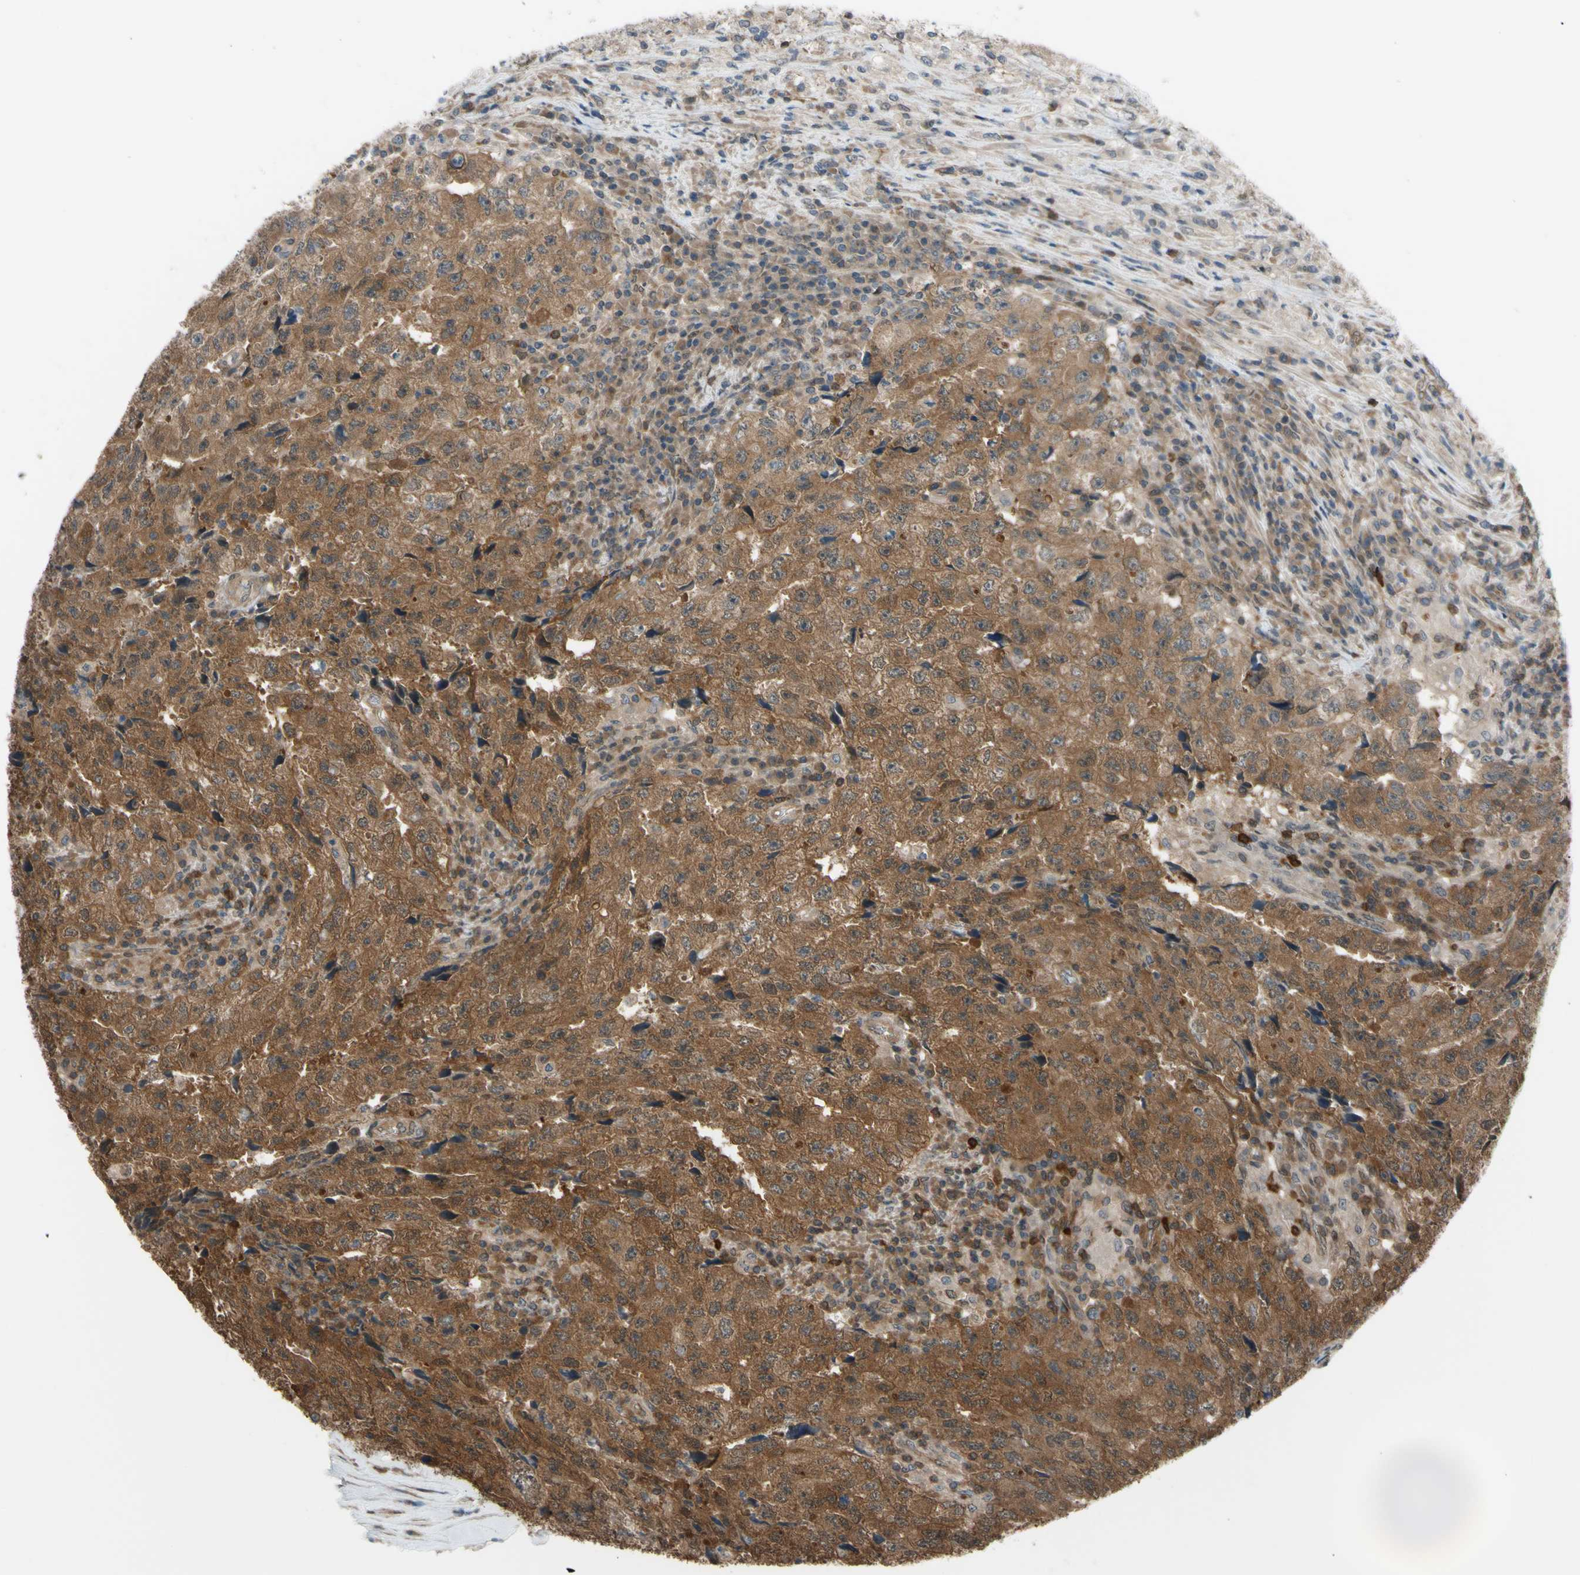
{"staining": {"intensity": "moderate", "quantity": ">75%", "location": "cytoplasmic/membranous"}, "tissue": "testis cancer", "cell_type": "Tumor cells", "image_type": "cancer", "snomed": [{"axis": "morphology", "description": "Necrosis, NOS"}, {"axis": "morphology", "description": "Carcinoma, Embryonal, NOS"}, {"axis": "topography", "description": "Testis"}], "caption": "Moderate cytoplasmic/membranous expression is identified in about >75% of tumor cells in testis cancer.", "gene": "YWHAQ", "patient": {"sex": "male", "age": 19}}